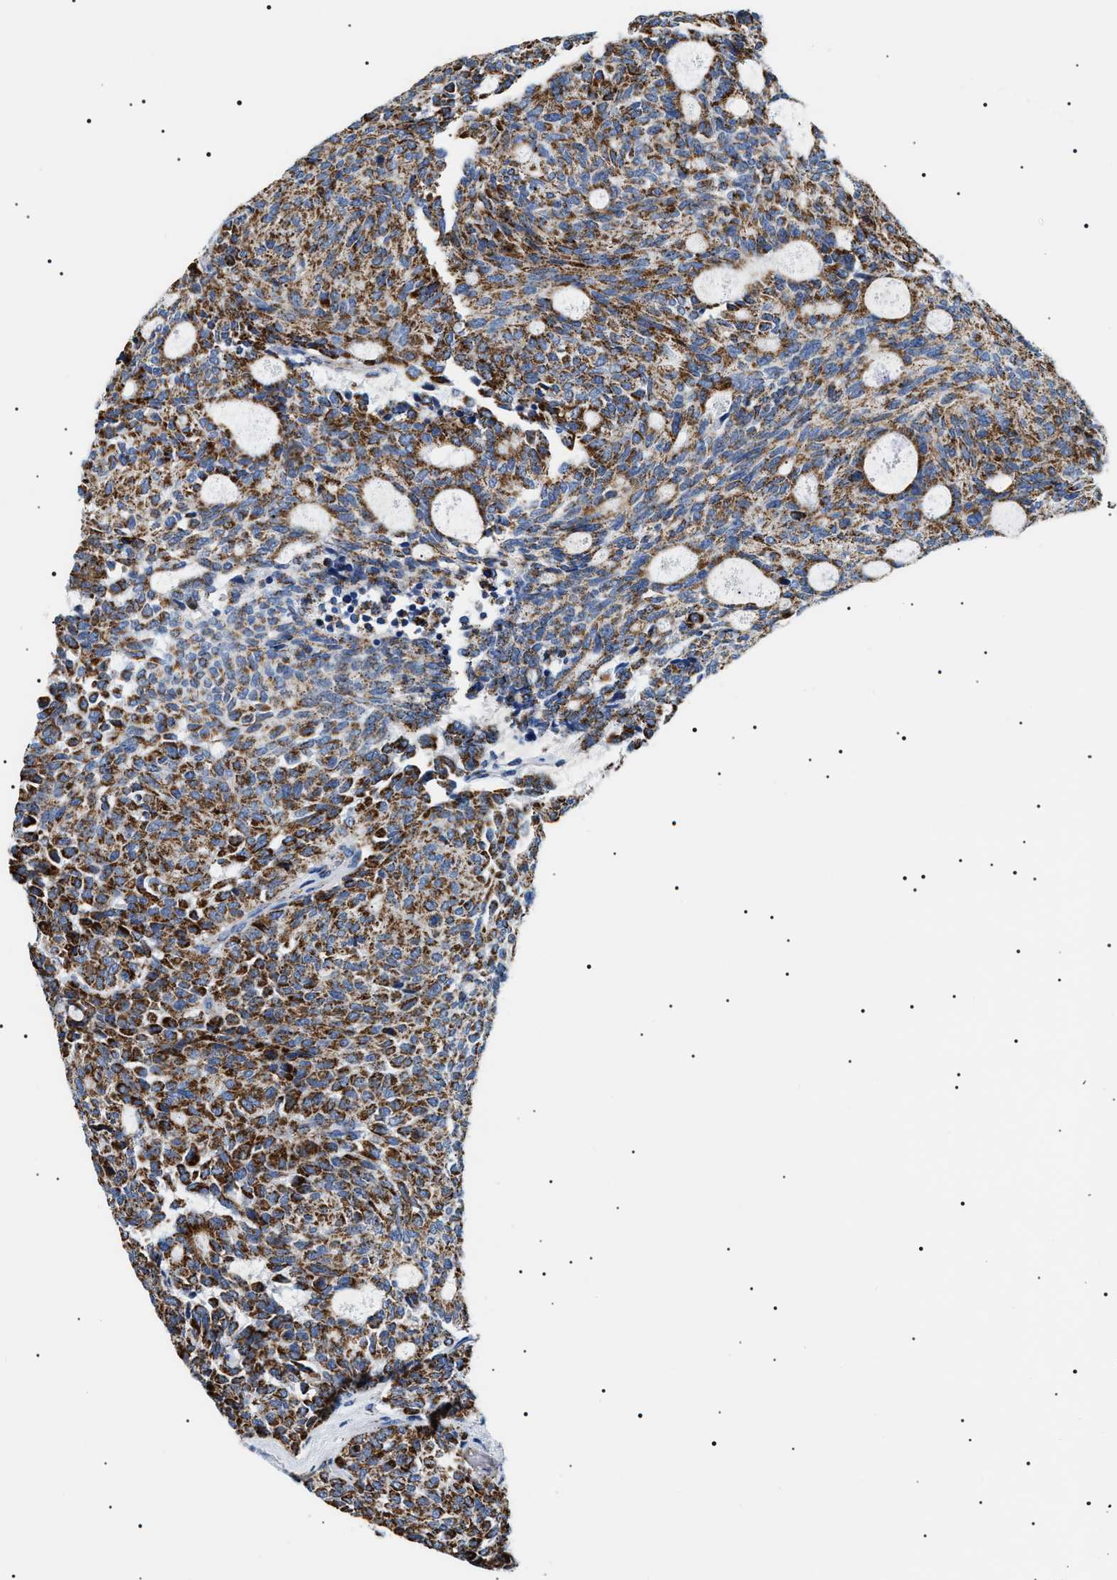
{"staining": {"intensity": "strong", "quantity": ">75%", "location": "cytoplasmic/membranous"}, "tissue": "carcinoid", "cell_type": "Tumor cells", "image_type": "cancer", "snomed": [{"axis": "morphology", "description": "Carcinoid, malignant, NOS"}, {"axis": "topography", "description": "Pancreas"}], "caption": "Immunohistochemical staining of carcinoid demonstrates high levels of strong cytoplasmic/membranous expression in about >75% of tumor cells. (brown staining indicates protein expression, while blue staining denotes nuclei).", "gene": "OXSM", "patient": {"sex": "female", "age": 54}}